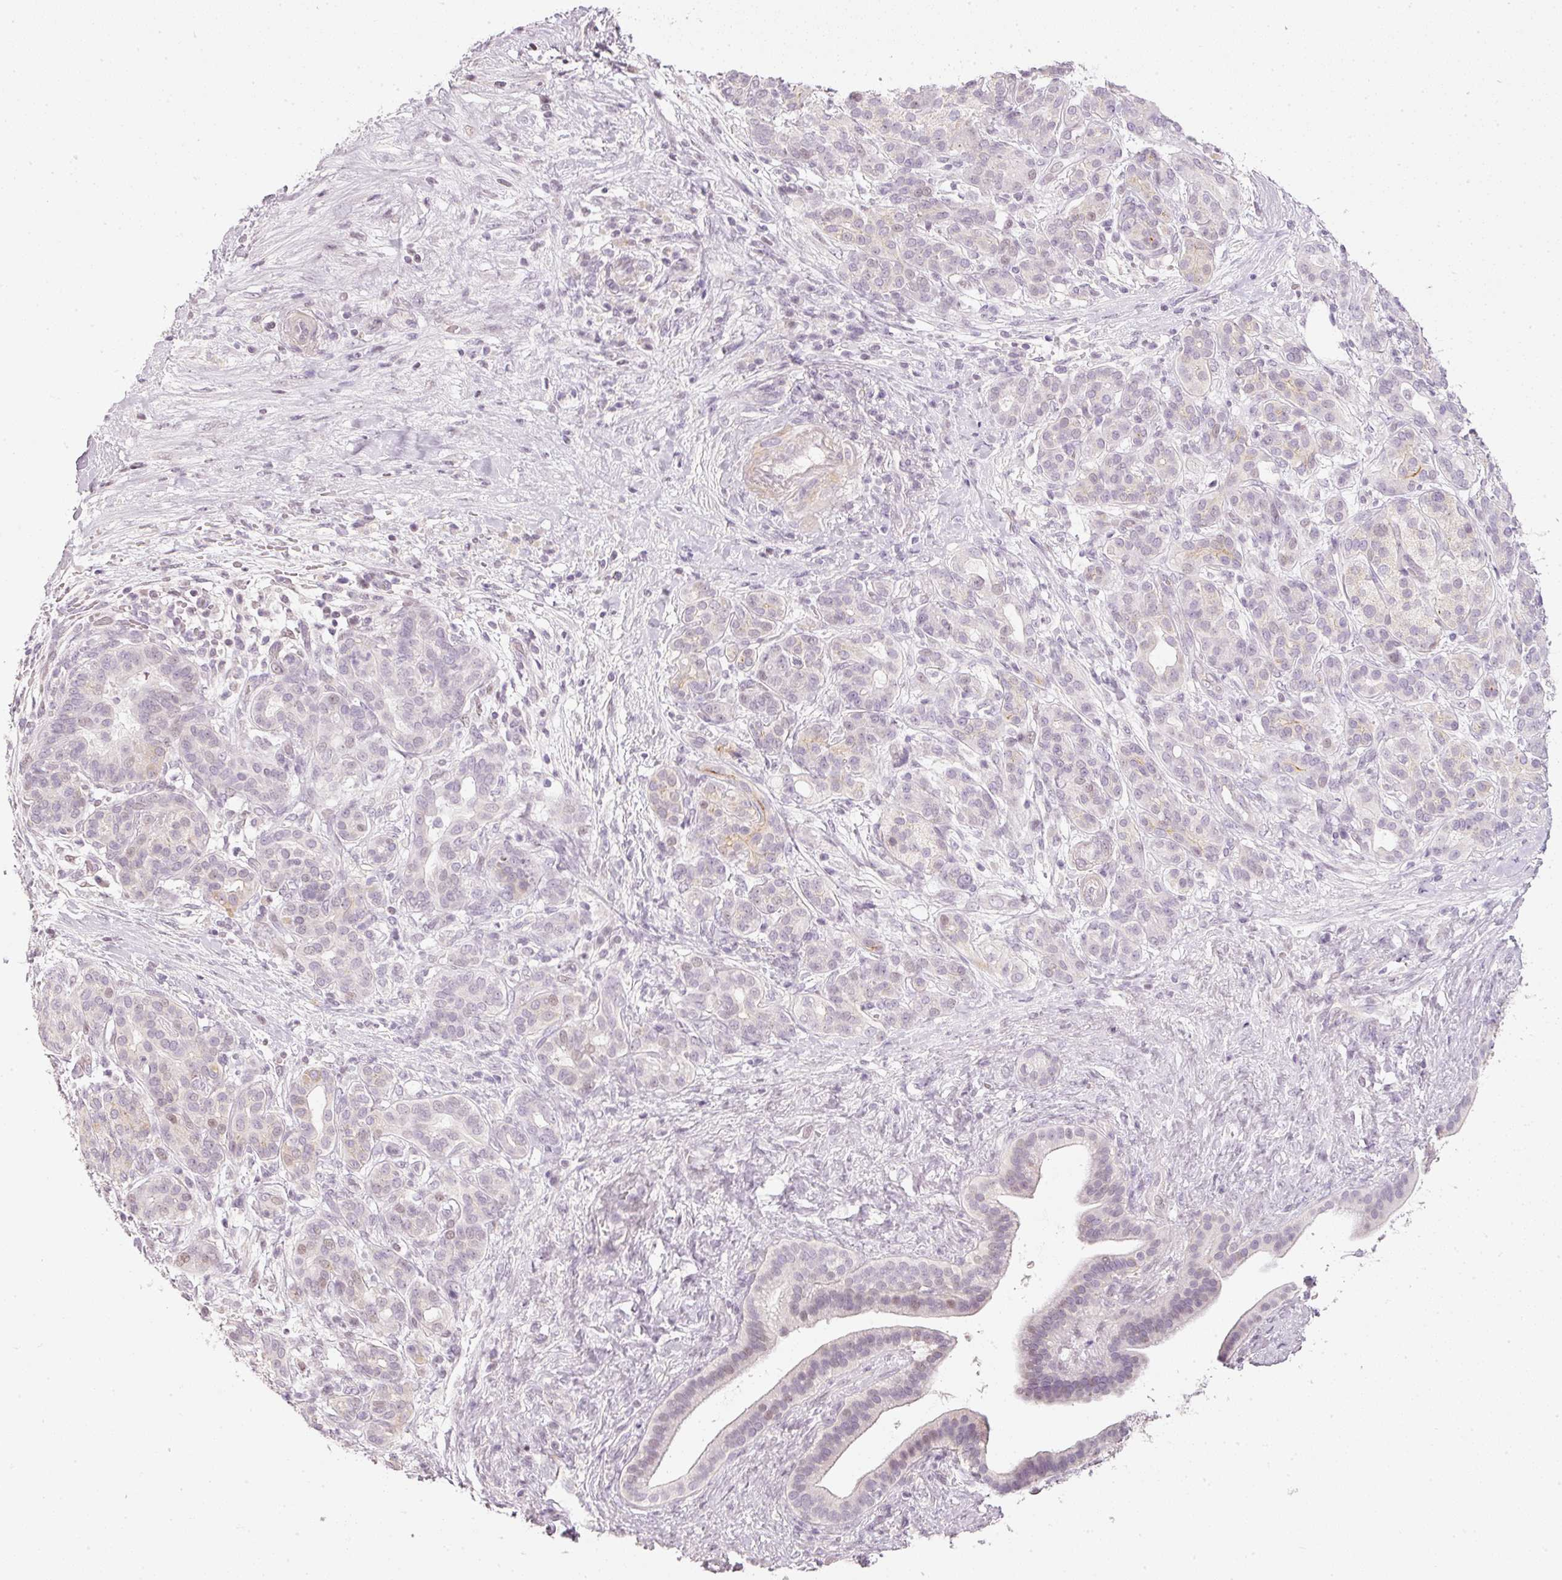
{"staining": {"intensity": "weak", "quantity": "<25%", "location": "nuclear"}, "tissue": "pancreatic cancer", "cell_type": "Tumor cells", "image_type": "cancer", "snomed": [{"axis": "morphology", "description": "Adenocarcinoma, NOS"}, {"axis": "topography", "description": "Pancreas"}], "caption": "Histopathology image shows no protein staining in tumor cells of pancreatic cancer (adenocarcinoma) tissue. The staining was performed using DAB (3,3'-diaminobenzidine) to visualize the protein expression in brown, while the nuclei were stained in blue with hematoxylin (Magnification: 20x).", "gene": "NRDE2", "patient": {"sex": "male", "age": 44}}